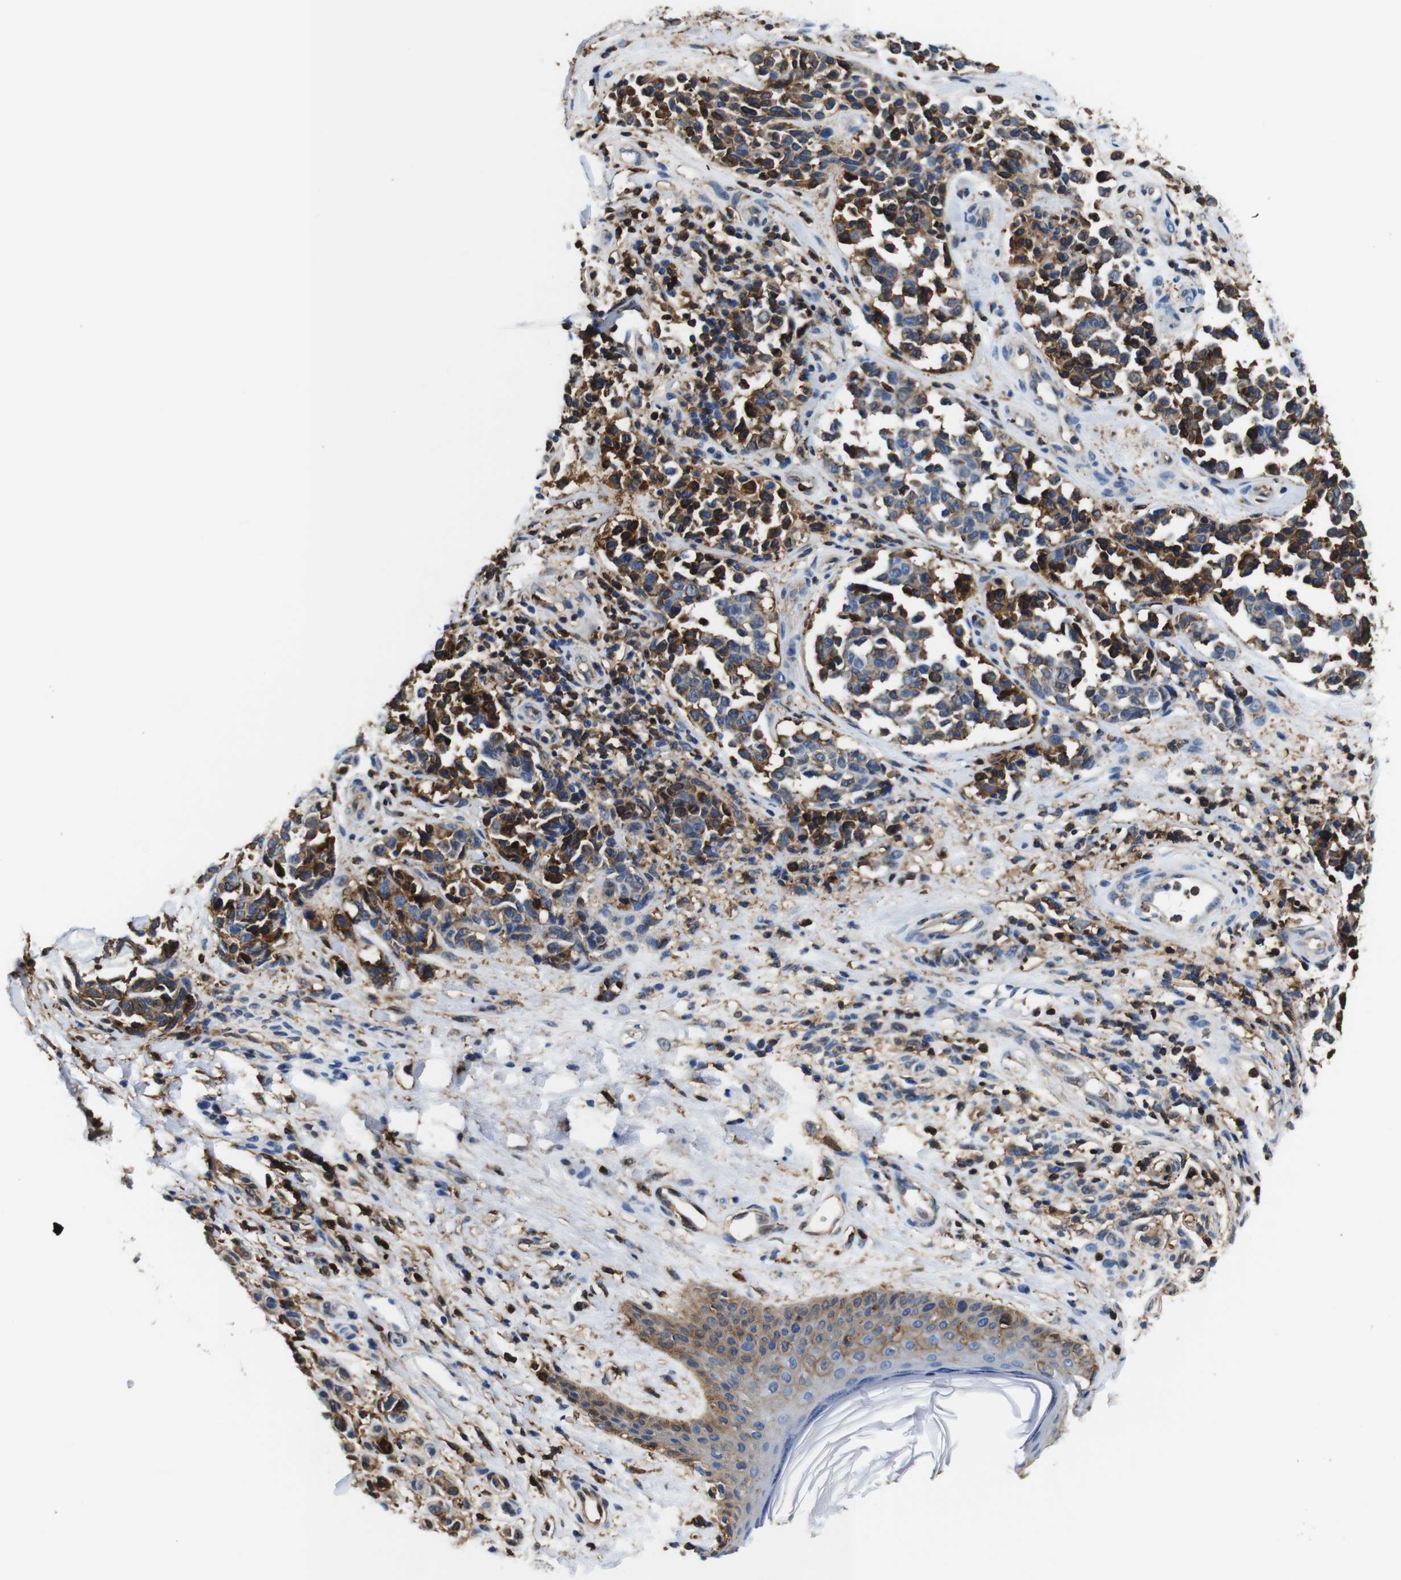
{"staining": {"intensity": "moderate", "quantity": ">75%", "location": "cytoplasmic/membranous"}, "tissue": "melanoma", "cell_type": "Tumor cells", "image_type": "cancer", "snomed": [{"axis": "morphology", "description": "Malignant melanoma, NOS"}, {"axis": "topography", "description": "Skin"}], "caption": "The image displays immunohistochemical staining of melanoma. There is moderate cytoplasmic/membranous staining is seen in about >75% of tumor cells.", "gene": "ANXA1", "patient": {"sex": "female", "age": 64}}